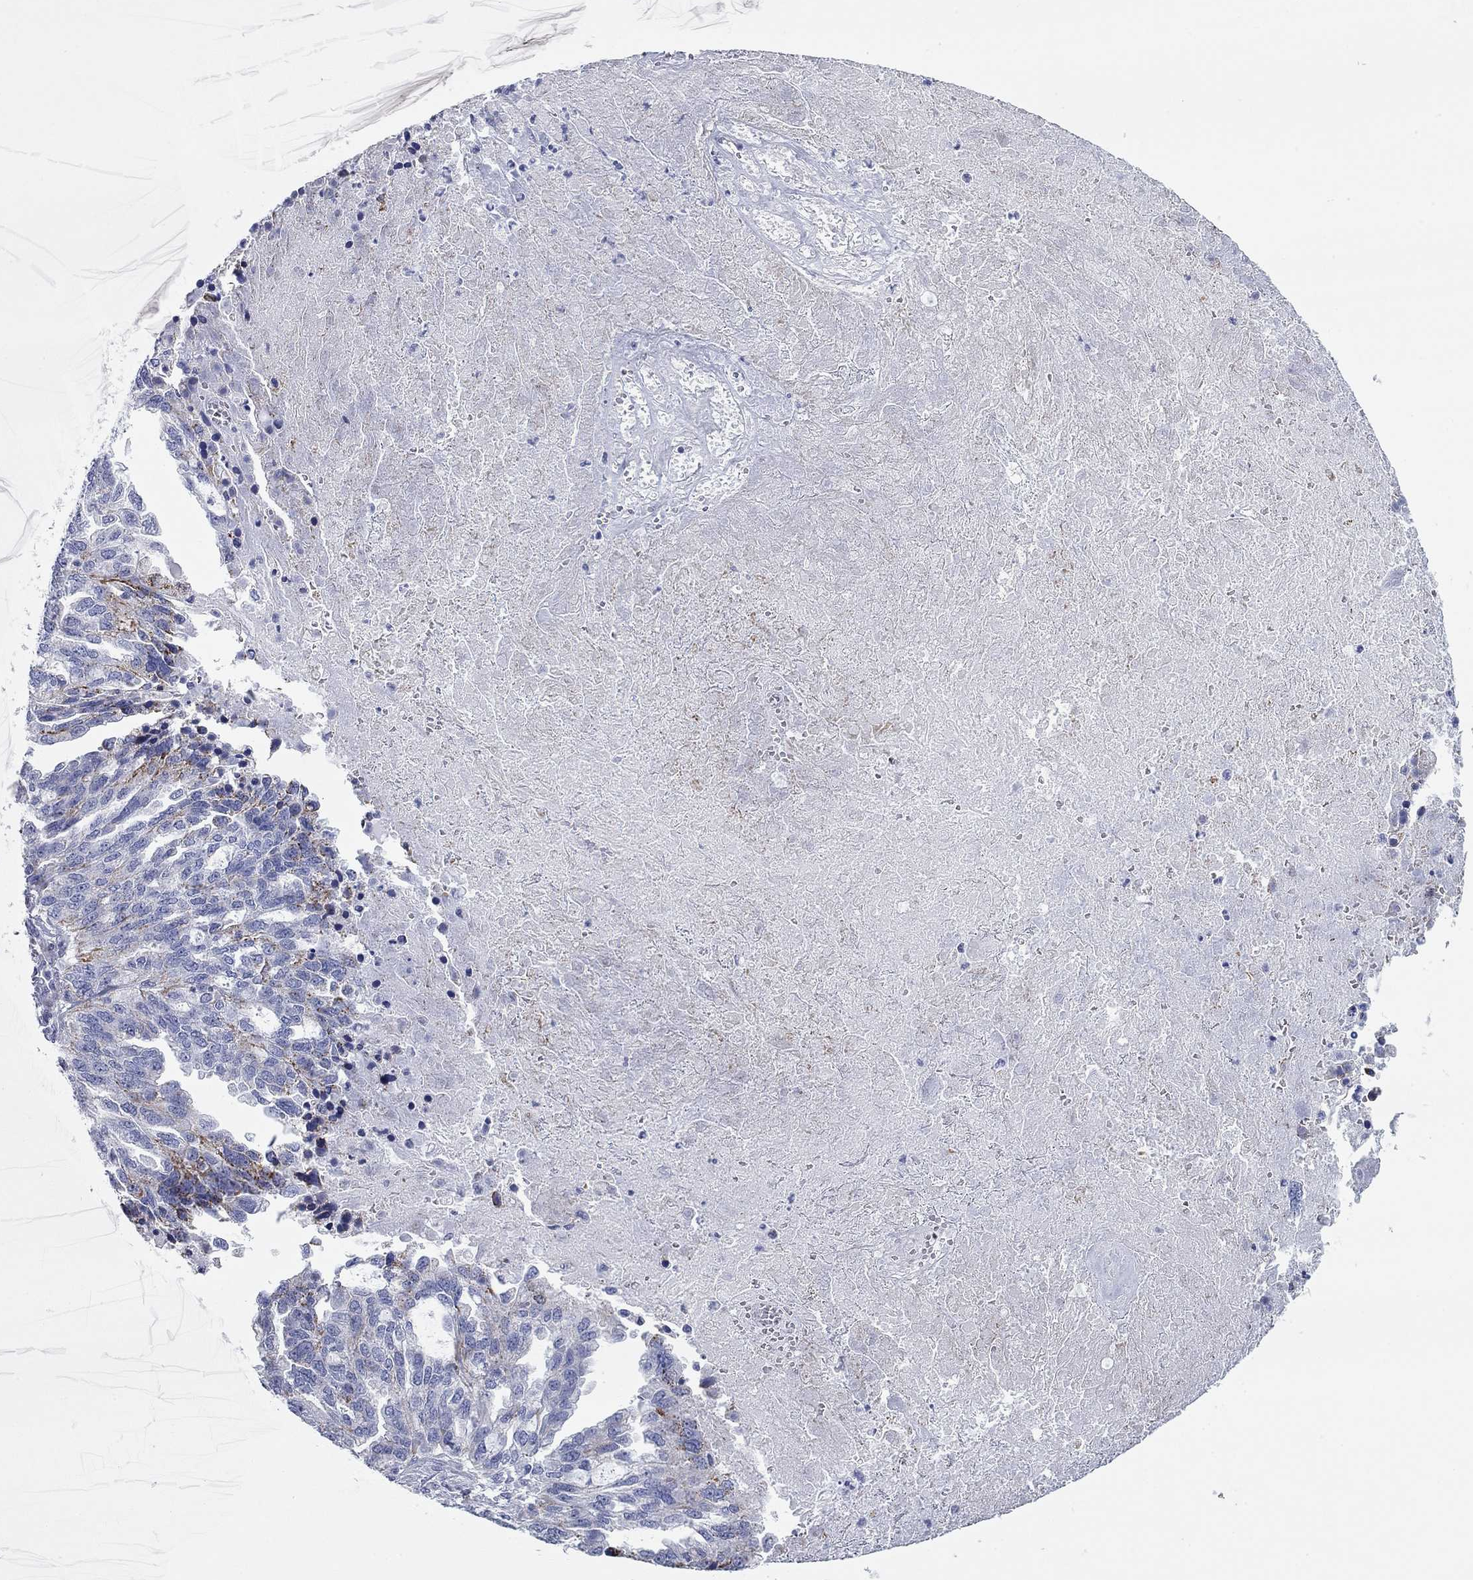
{"staining": {"intensity": "moderate", "quantity": "<25%", "location": "cytoplasmic/membranous"}, "tissue": "ovarian cancer", "cell_type": "Tumor cells", "image_type": "cancer", "snomed": [{"axis": "morphology", "description": "Cystadenocarcinoma, serous, NOS"}, {"axis": "topography", "description": "Ovary"}], "caption": "Approximately <25% of tumor cells in human serous cystadenocarcinoma (ovarian) demonstrate moderate cytoplasmic/membranous protein positivity as visualized by brown immunohistochemical staining.", "gene": "CHI3L2", "patient": {"sex": "female", "age": 51}}